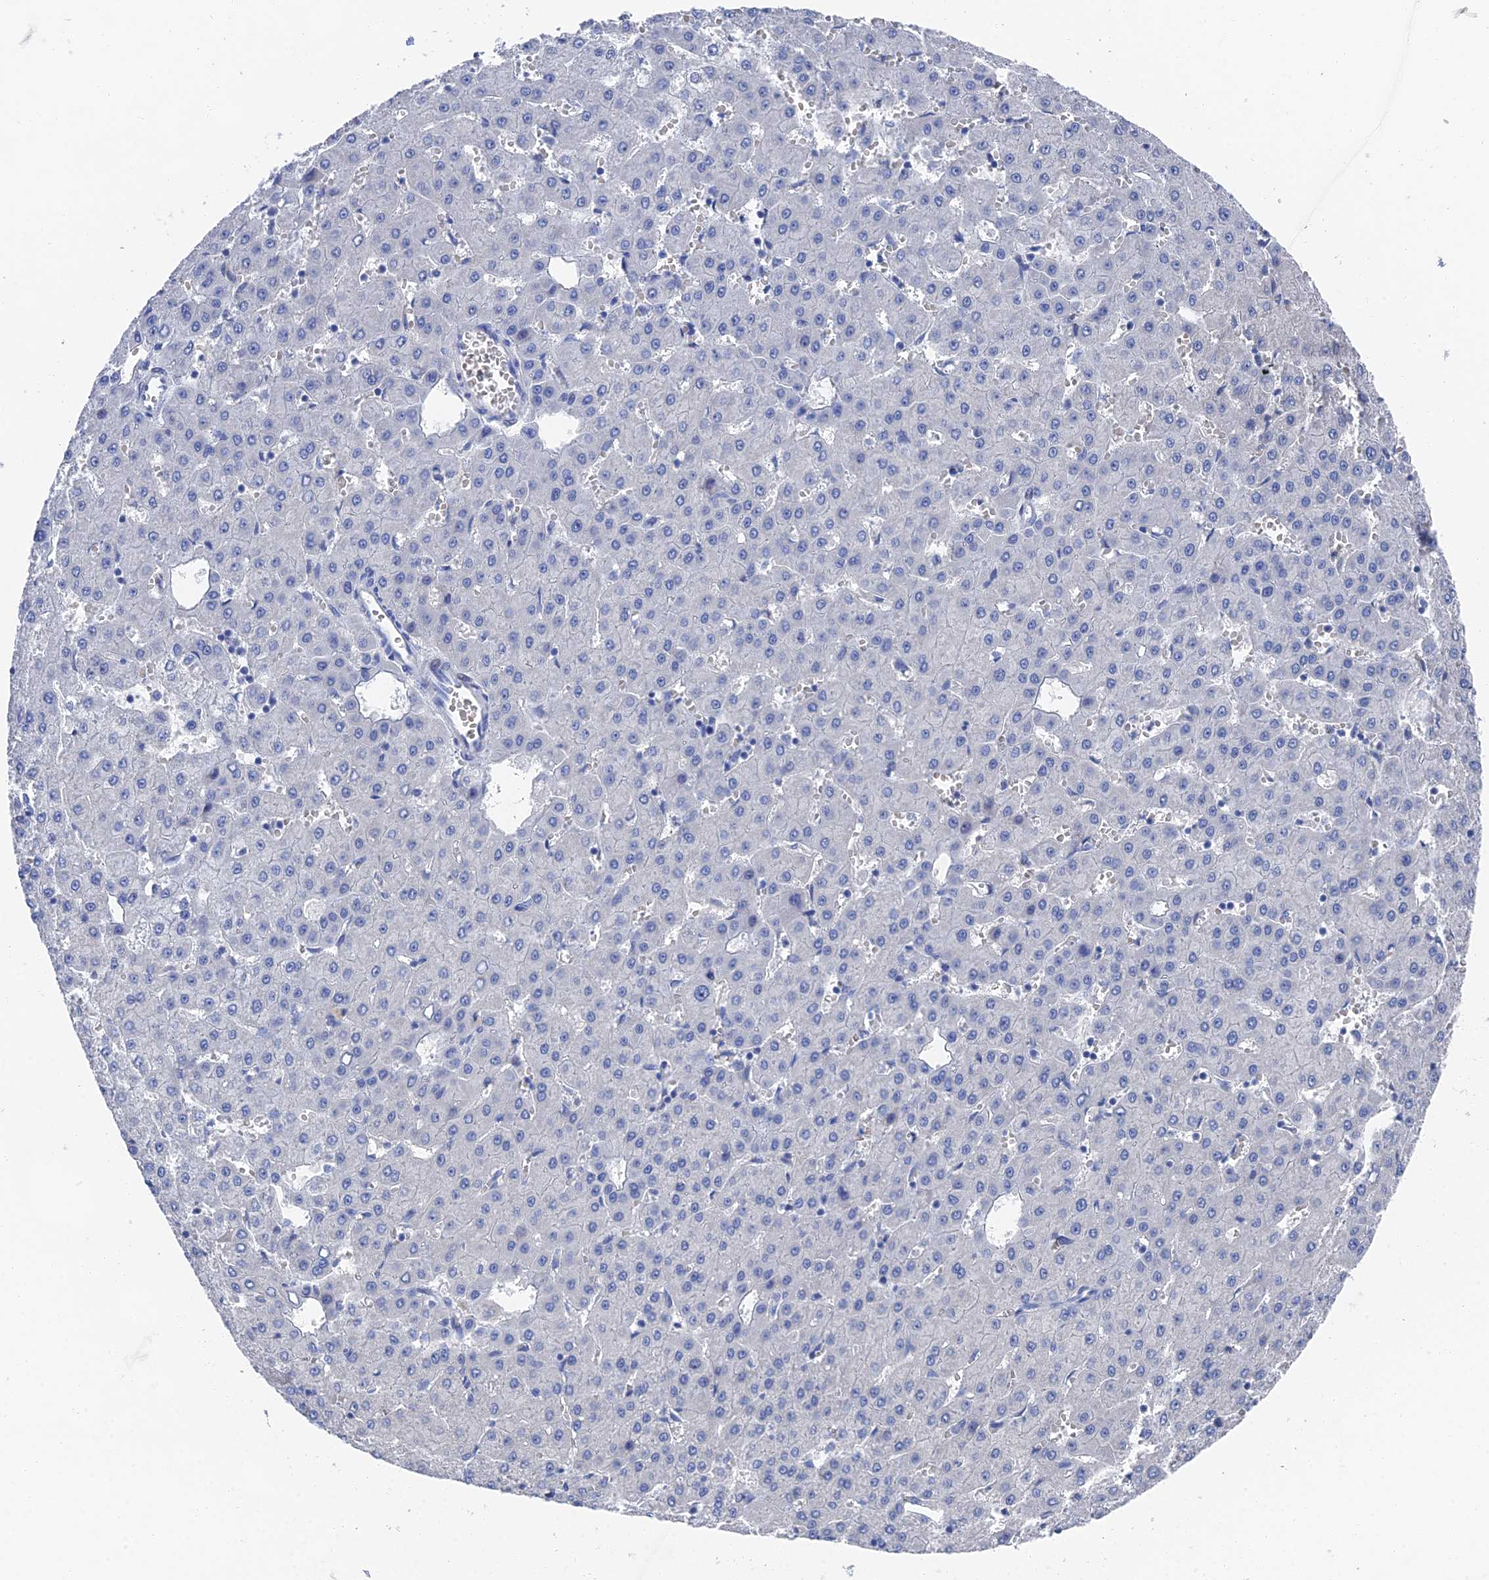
{"staining": {"intensity": "negative", "quantity": "none", "location": "none"}, "tissue": "liver cancer", "cell_type": "Tumor cells", "image_type": "cancer", "snomed": [{"axis": "morphology", "description": "Carcinoma, Hepatocellular, NOS"}, {"axis": "topography", "description": "Liver"}], "caption": "Tumor cells show no significant positivity in hepatocellular carcinoma (liver).", "gene": "GFAP", "patient": {"sex": "male", "age": 47}}